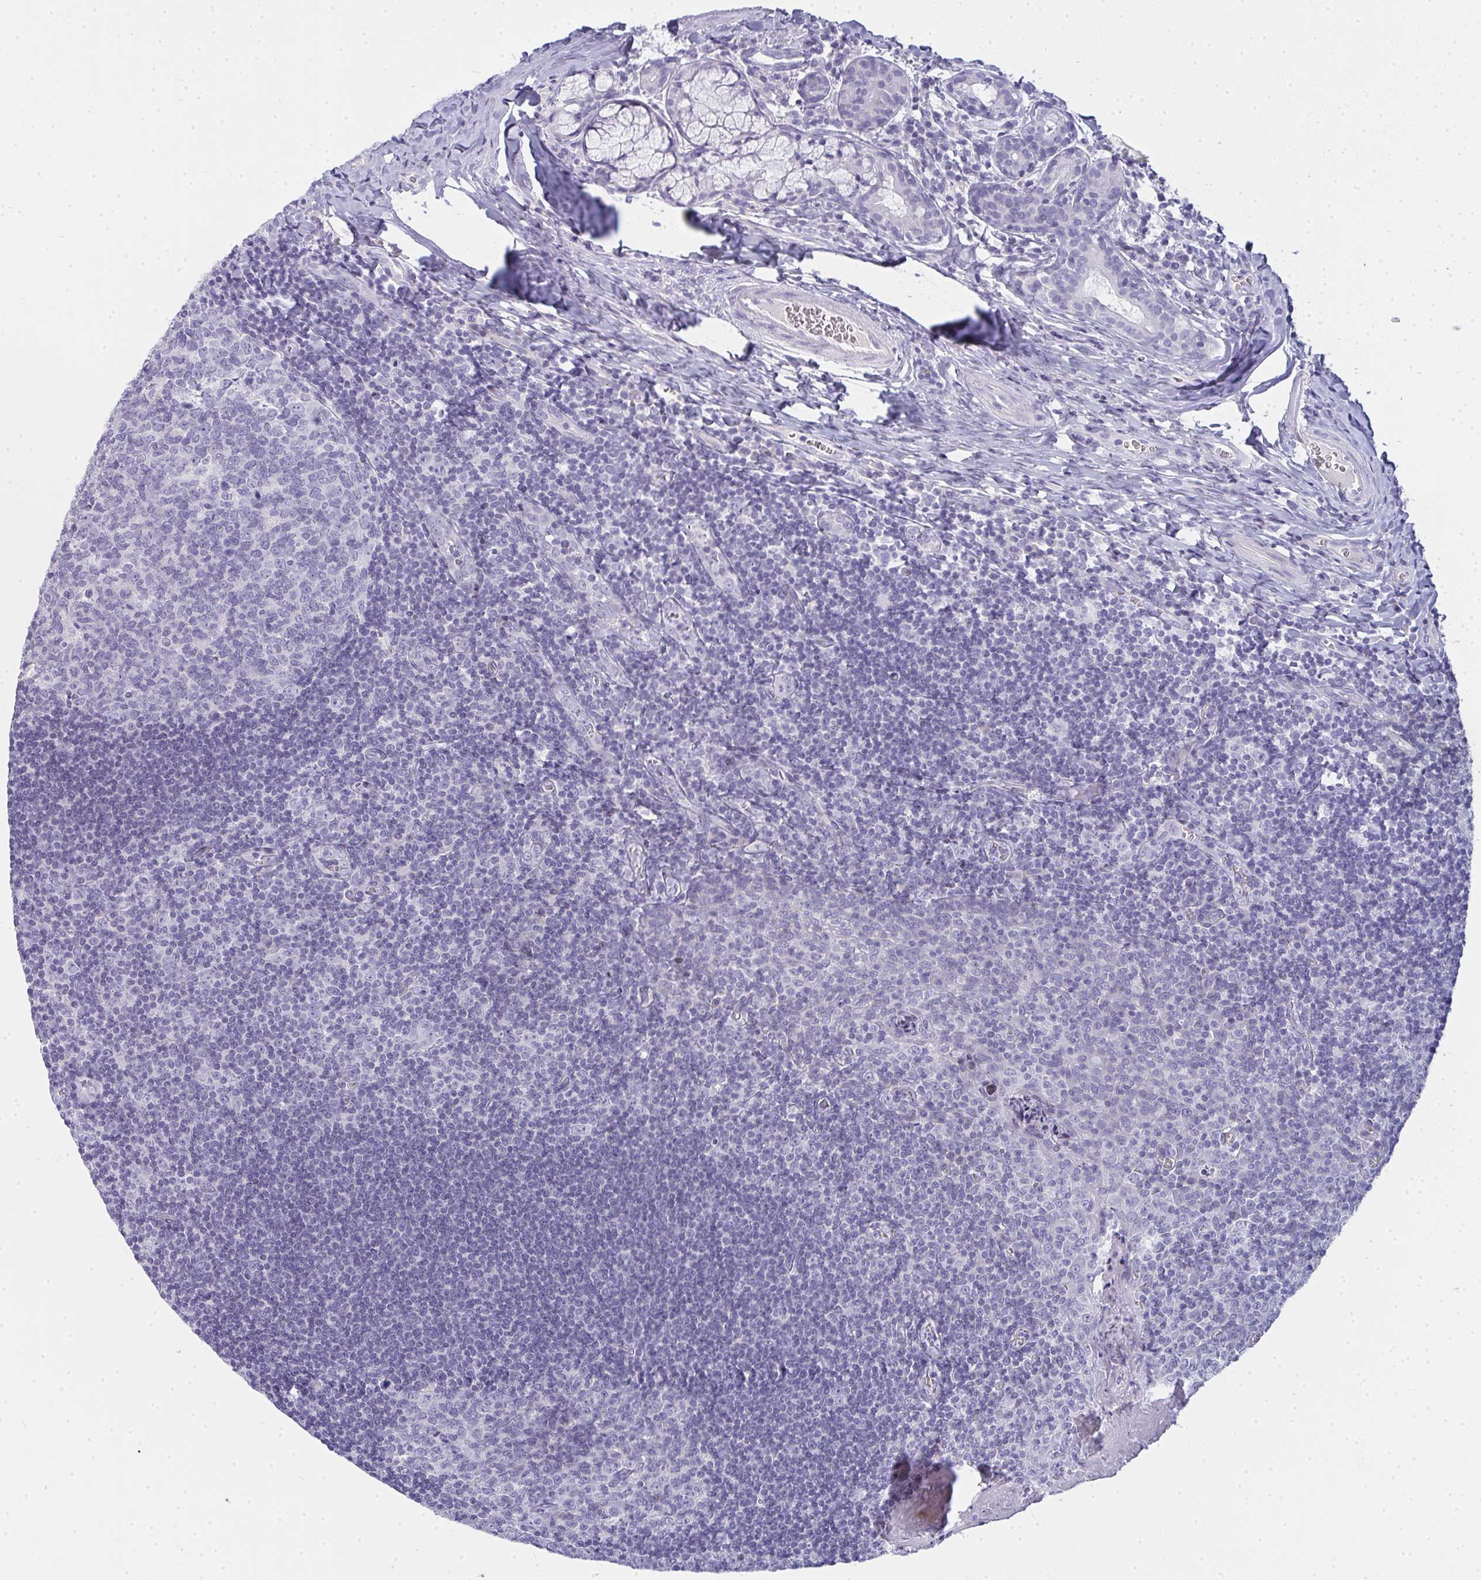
{"staining": {"intensity": "negative", "quantity": "none", "location": "none"}, "tissue": "tonsil", "cell_type": "Germinal center cells", "image_type": "normal", "snomed": [{"axis": "morphology", "description": "Normal tissue, NOS"}, {"axis": "morphology", "description": "Inflammation, NOS"}, {"axis": "topography", "description": "Tonsil"}], "caption": "There is no significant positivity in germinal center cells of tonsil. The staining was performed using DAB (3,3'-diaminobenzidine) to visualize the protein expression in brown, while the nuclei were stained in blue with hematoxylin (Magnification: 20x).", "gene": "ZNF182", "patient": {"sex": "female", "age": 31}}